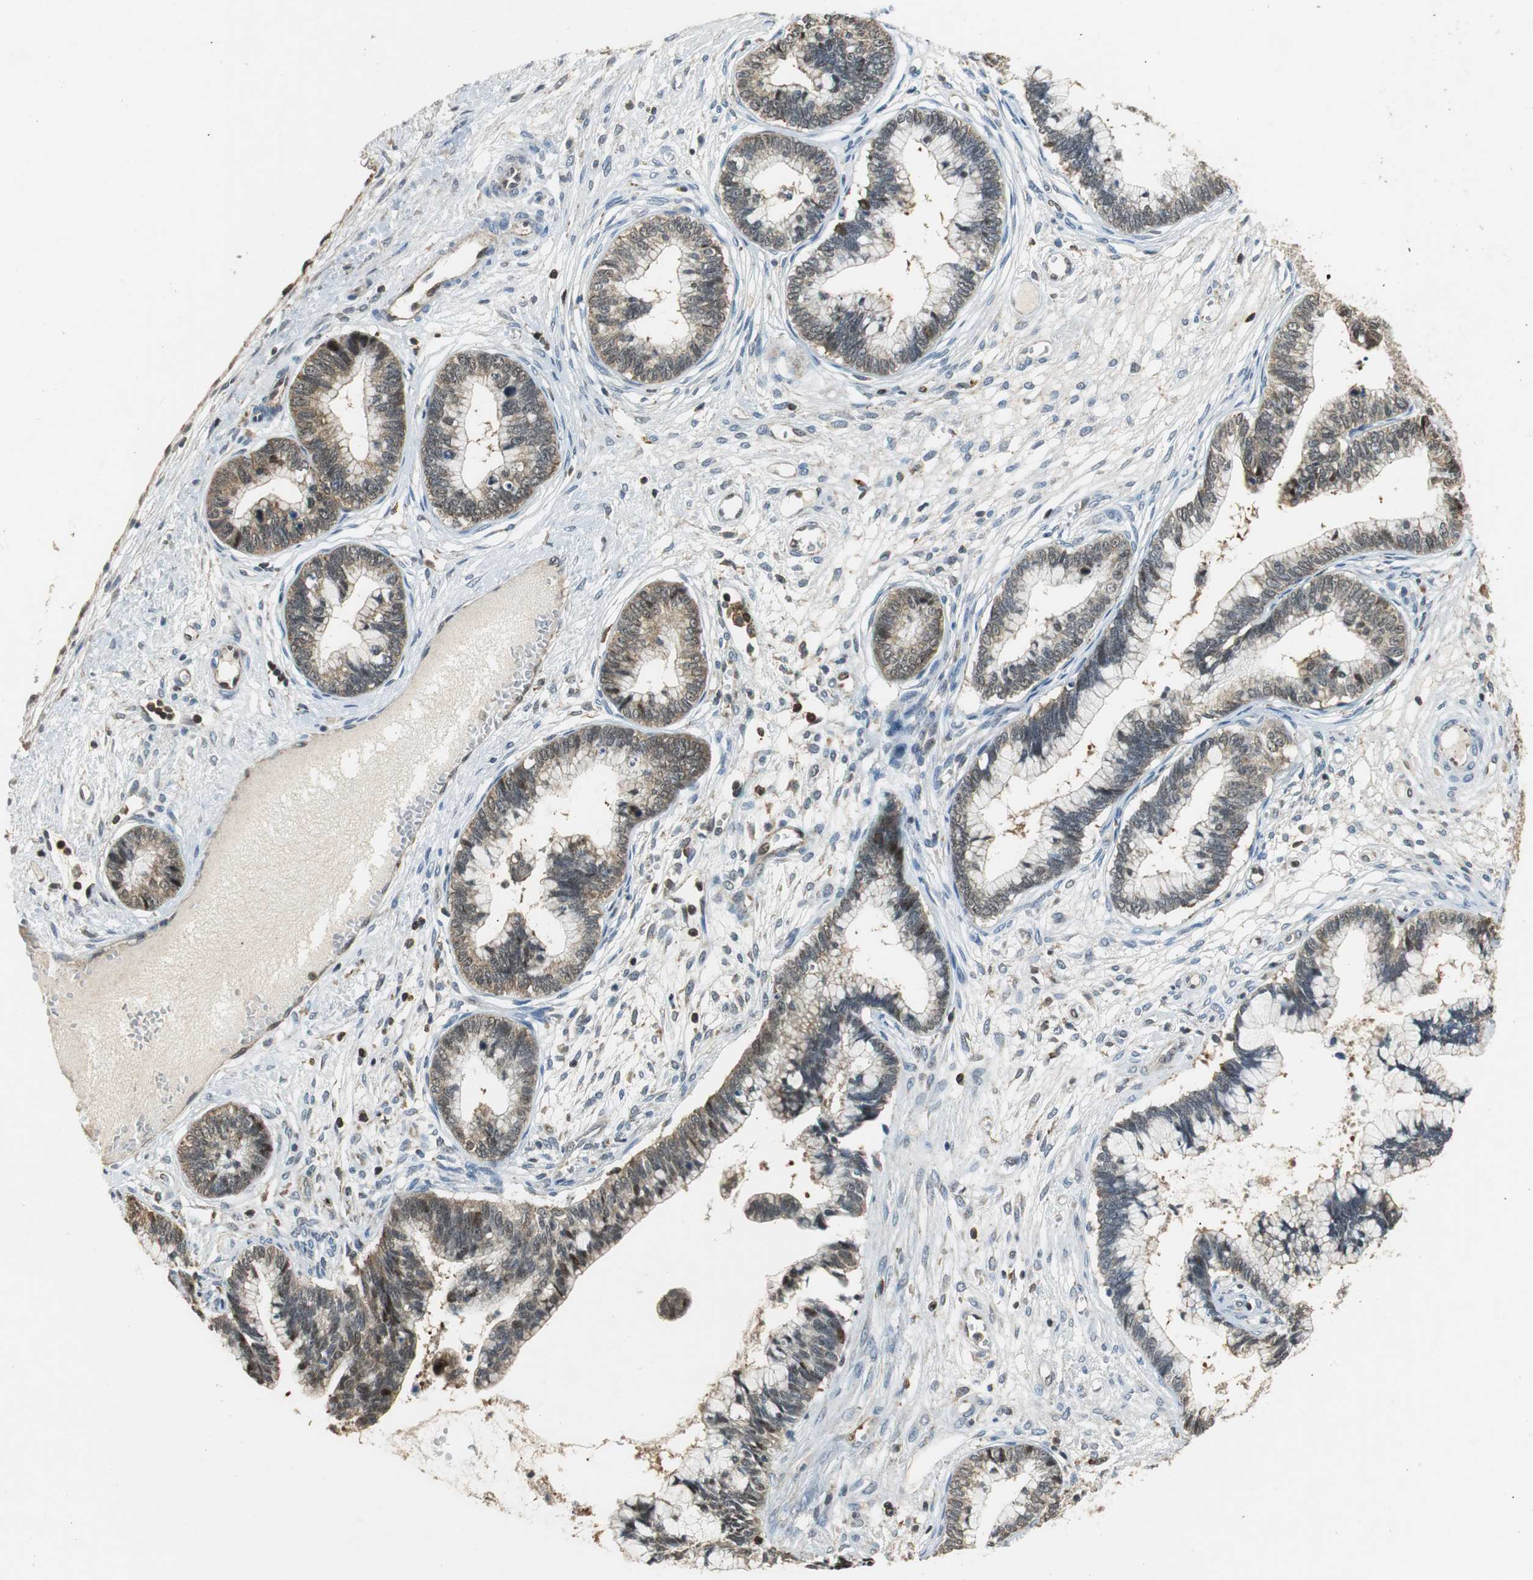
{"staining": {"intensity": "weak", "quantity": ">75%", "location": "cytoplasmic/membranous"}, "tissue": "cervical cancer", "cell_type": "Tumor cells", "image_type": "cancer", "snomed": [{"axis": "morphology", "description": "Adenocarcinoma, NOS"}, {"axis": "topography", "description": "Cervix"}], "caption": "Cervical cancer (adenocarcinoma) stained with a protein marker exhibits weak staining in tumor cells.", "gene": "GSDMD", "patient": {"sex": "female", "age": 44}}